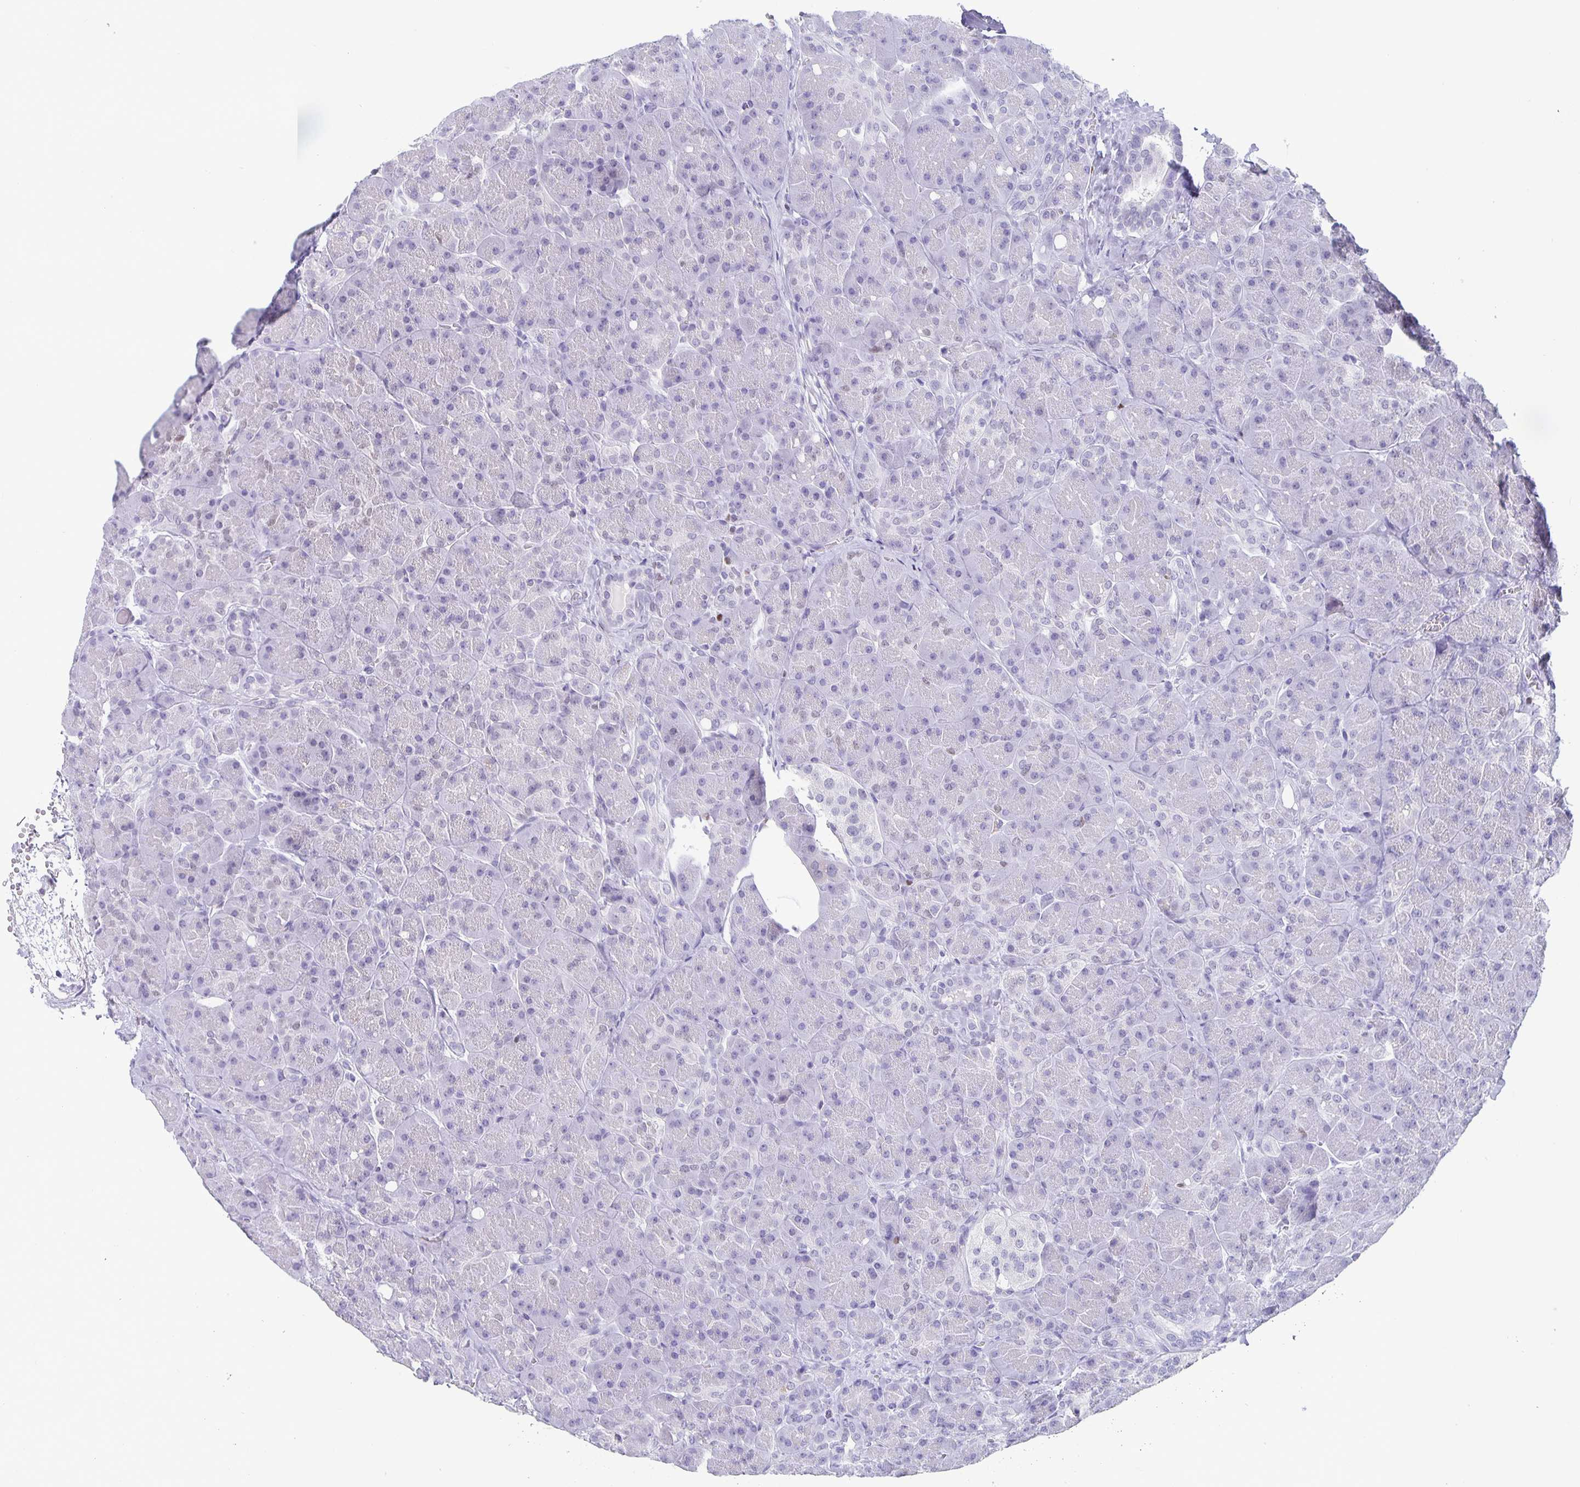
{"staining": {"intensity": "negative", "quantity": "none", "location": "none"}, "tissue": "pancreas", "cell_type": "Exocrine glandular cells", "image_type": "normal", "snomed": [{"axis": "morphology", "description": "Normal tissue, NOS"}, {"axis": "topography", "description": "Pancreas"}], "caption": "The immunohistochemistry micrograph has no significant expression in exocrine glandular cells of pancreas.", "gene": "SATB2", "patient": {"sex": "male", "age": 55}}